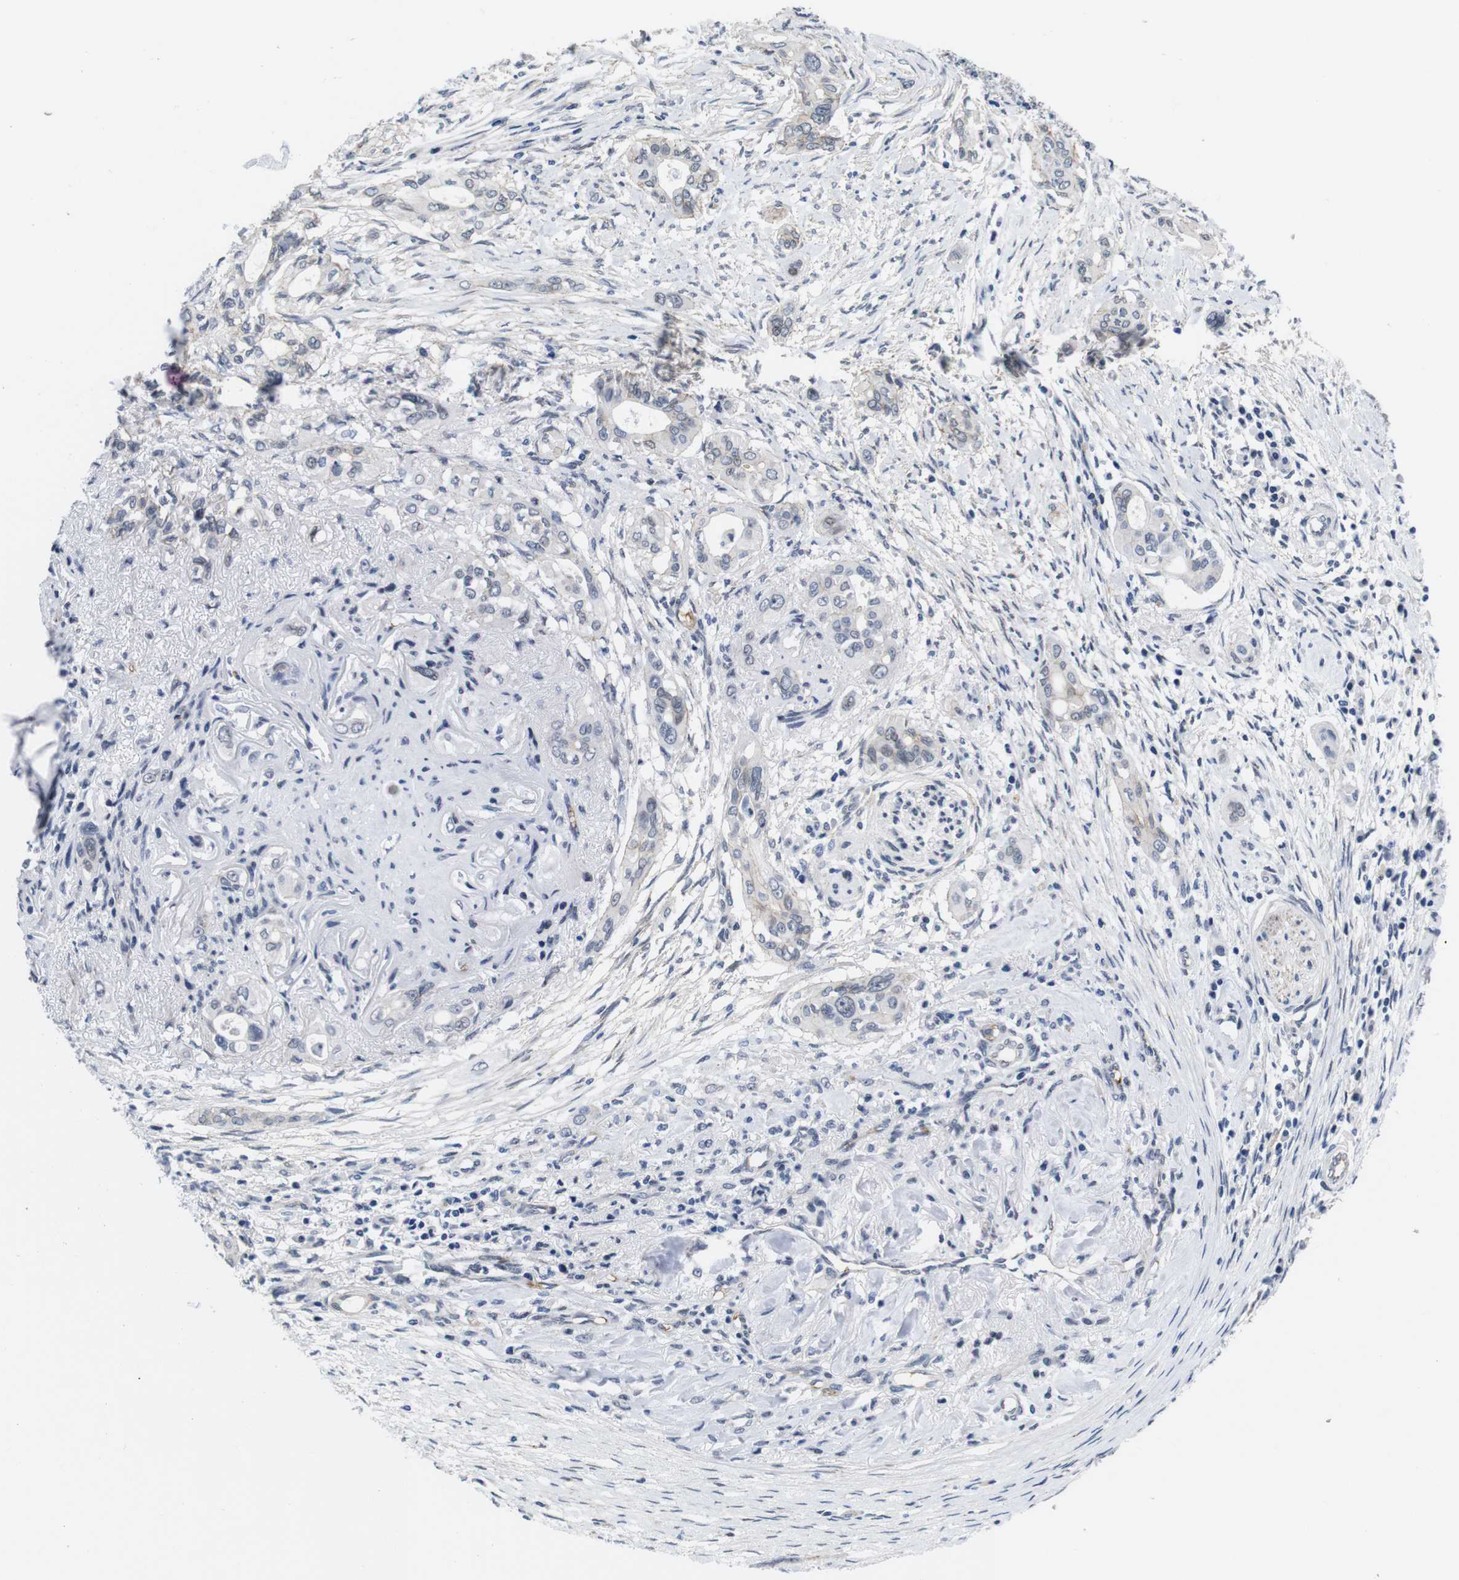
{"staining": {"intensity": "negative", "quantity": "none", "location": "none"}, "tissue": "pancreatic cancer", "cell_type": "Tumor cells", "image_type": "cancer", "snomed": [{"axis": "morphology", "description": "Adenocarcinoma, NOS"}, {"axis": "topography", "description": "Pancreas"}], "caption": "The immunohistochemistry (IHC) image has no significant staining in tumor cells of pancreatic cancer tissue.", "gene": "SOCS3", "patient": {"sex": "female", "age": 60}}